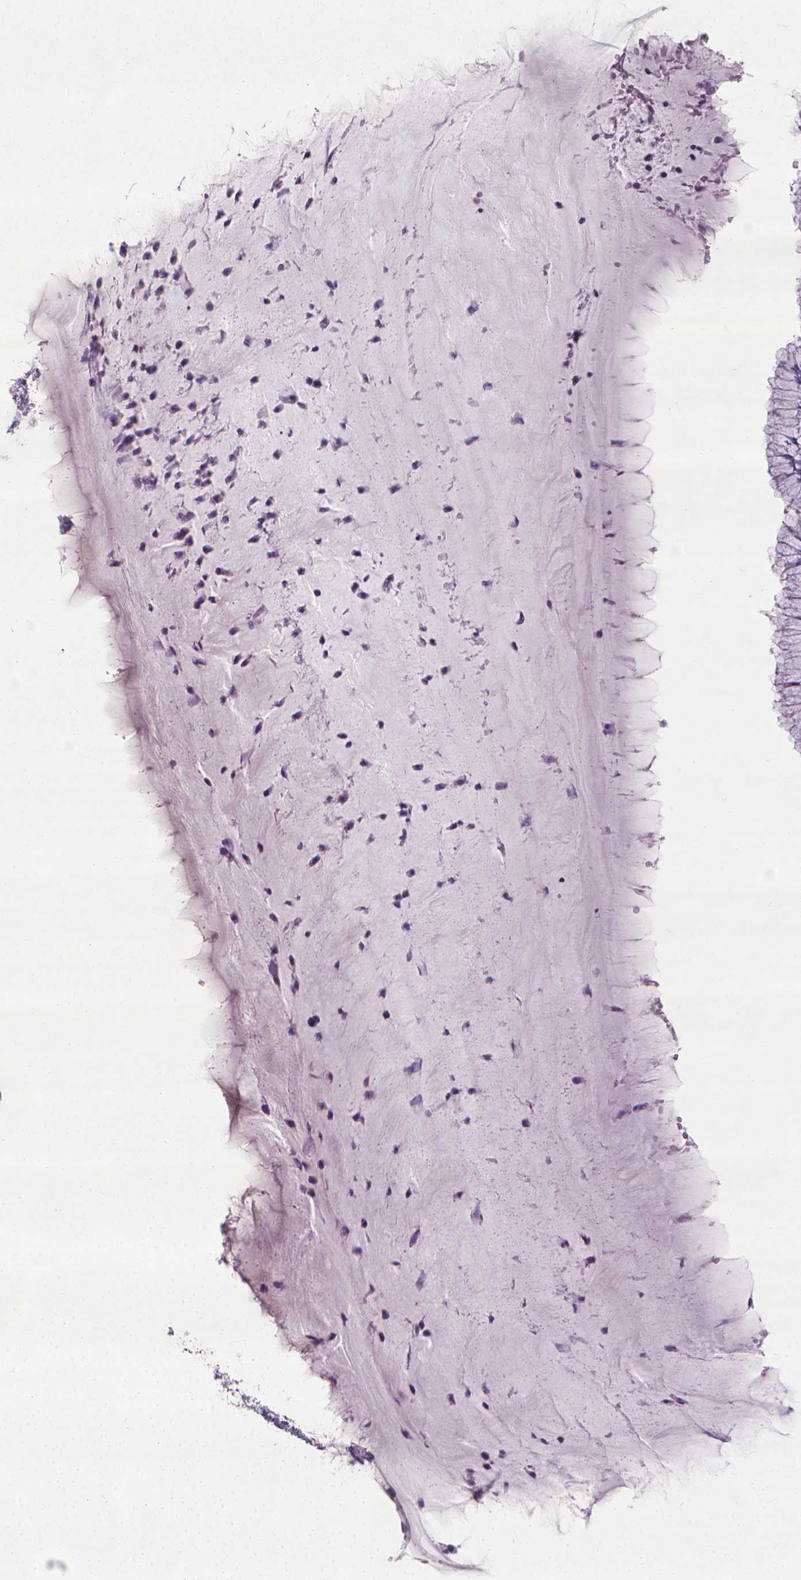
{"staining": {"intensity": "negative", "quantity": "none", "location": "none"}, "tissue": "cervix", "cell_type": "Glandular cells", "image_type": "normal", "snomed": [{"axis": "morphology", "description": "Normal tissue, NOS"}, {"axis": "topography", "description": "Cervix"}], "caption": "IHC of normal human cervix demonstrates no staining in glandular cells. The staining was performed using DAB to visualize the protein expression in brown, while the nuclei were stained in blue with hematoxylin (Magnification: 20x).", "gene": "XPNPEP2", "patient": {"sex": "female", "age": 37}}